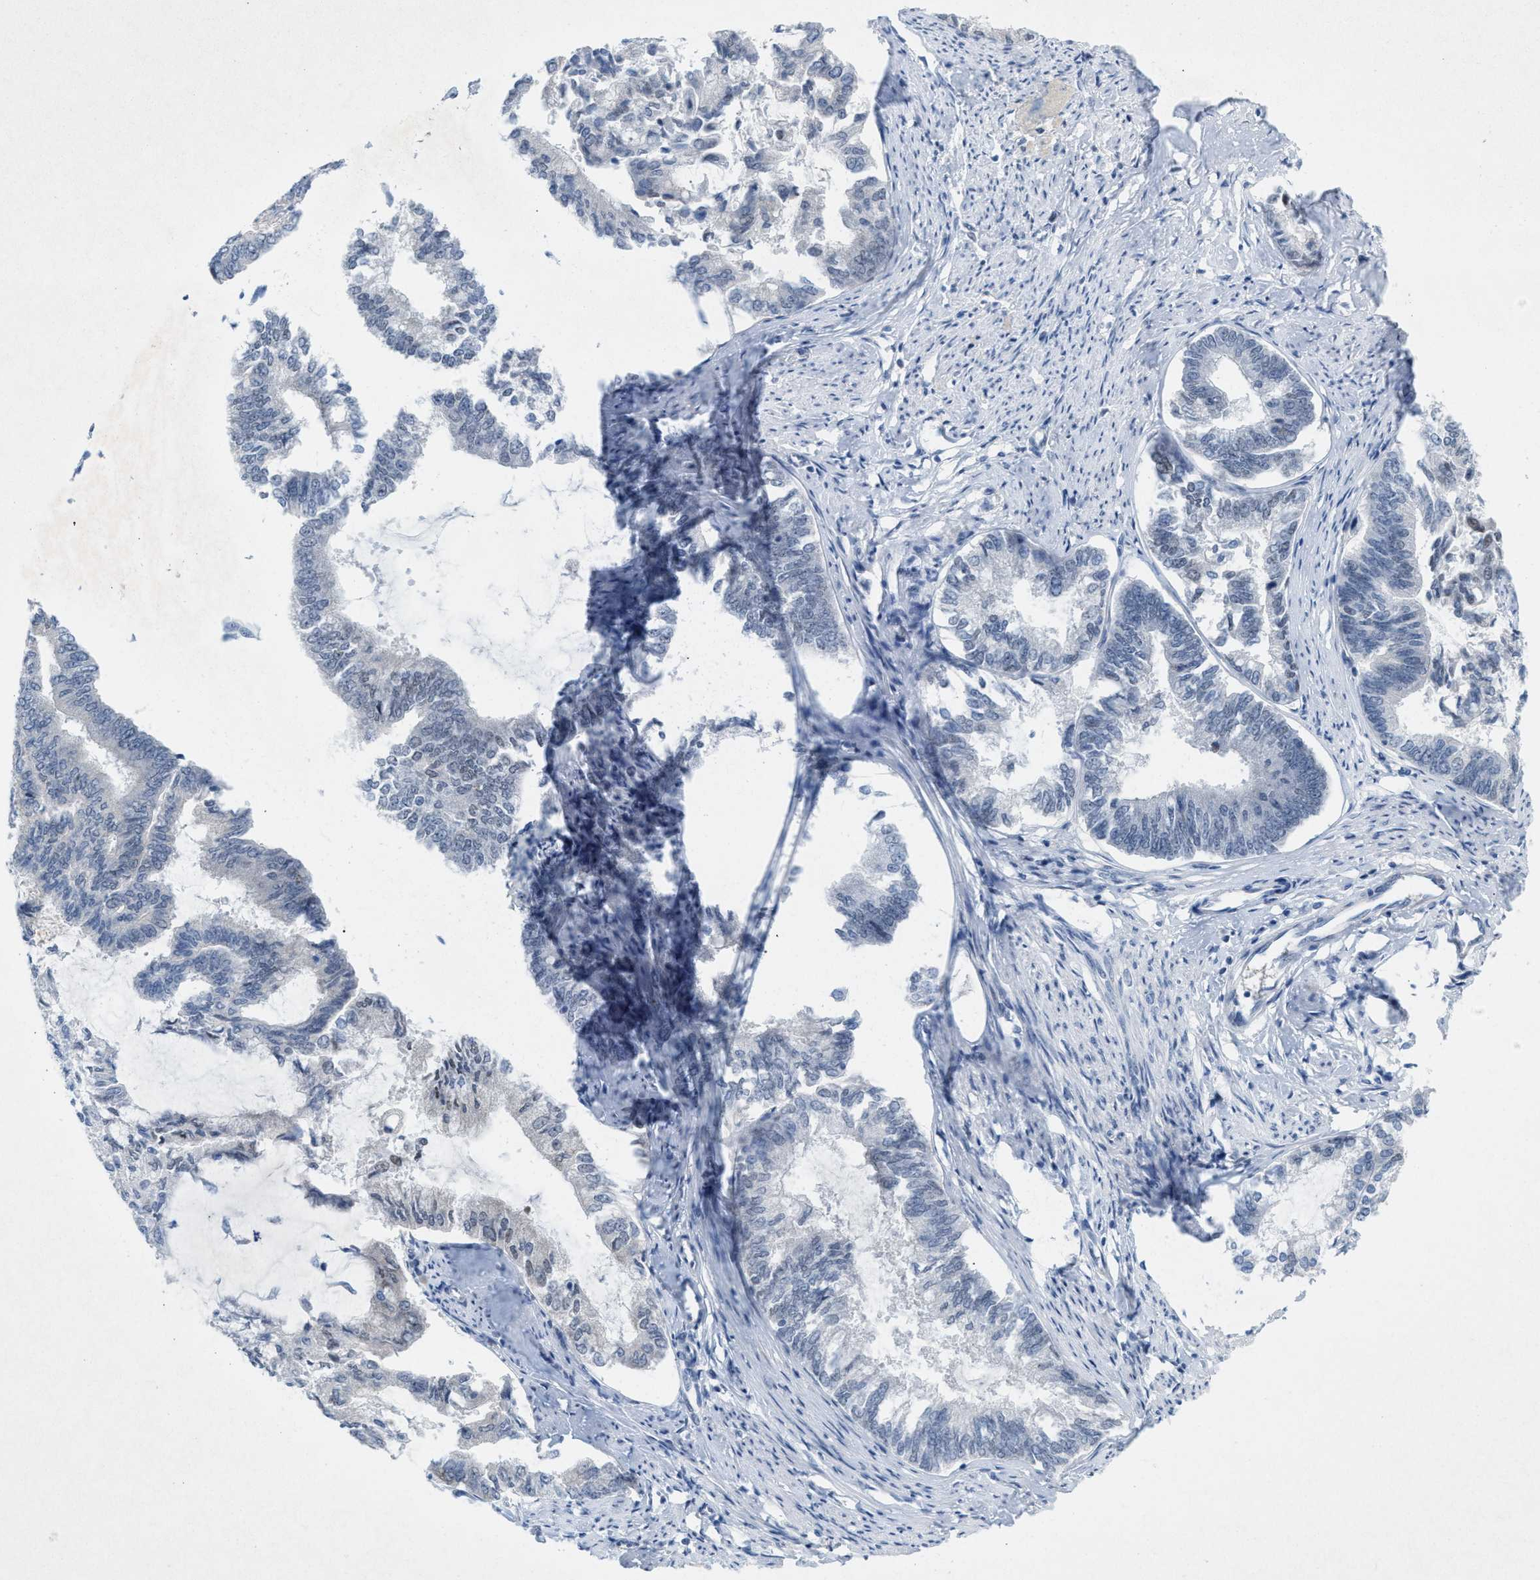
{"staining": {"intensity": "negative", "quantity": "none", "location": "none"}, "tissue": "endometrial cancer", "cell_type": "Tumor cells", "image_type": "cancer", "snomed": [{"axis": "morphology", "description": "Adenocarcinoma, NOS"}, {"axis": "topography", "description": "Endometrium"}], "caption": "DAB (3,3'-diaminobenzidine) immunohistochemical staining of human endometrial cancer (adenocarcinoma) reveals no significant positivity in tumor cells.", "gene": "WIPI2", "patient": {"sex": "female", "age": 86}}